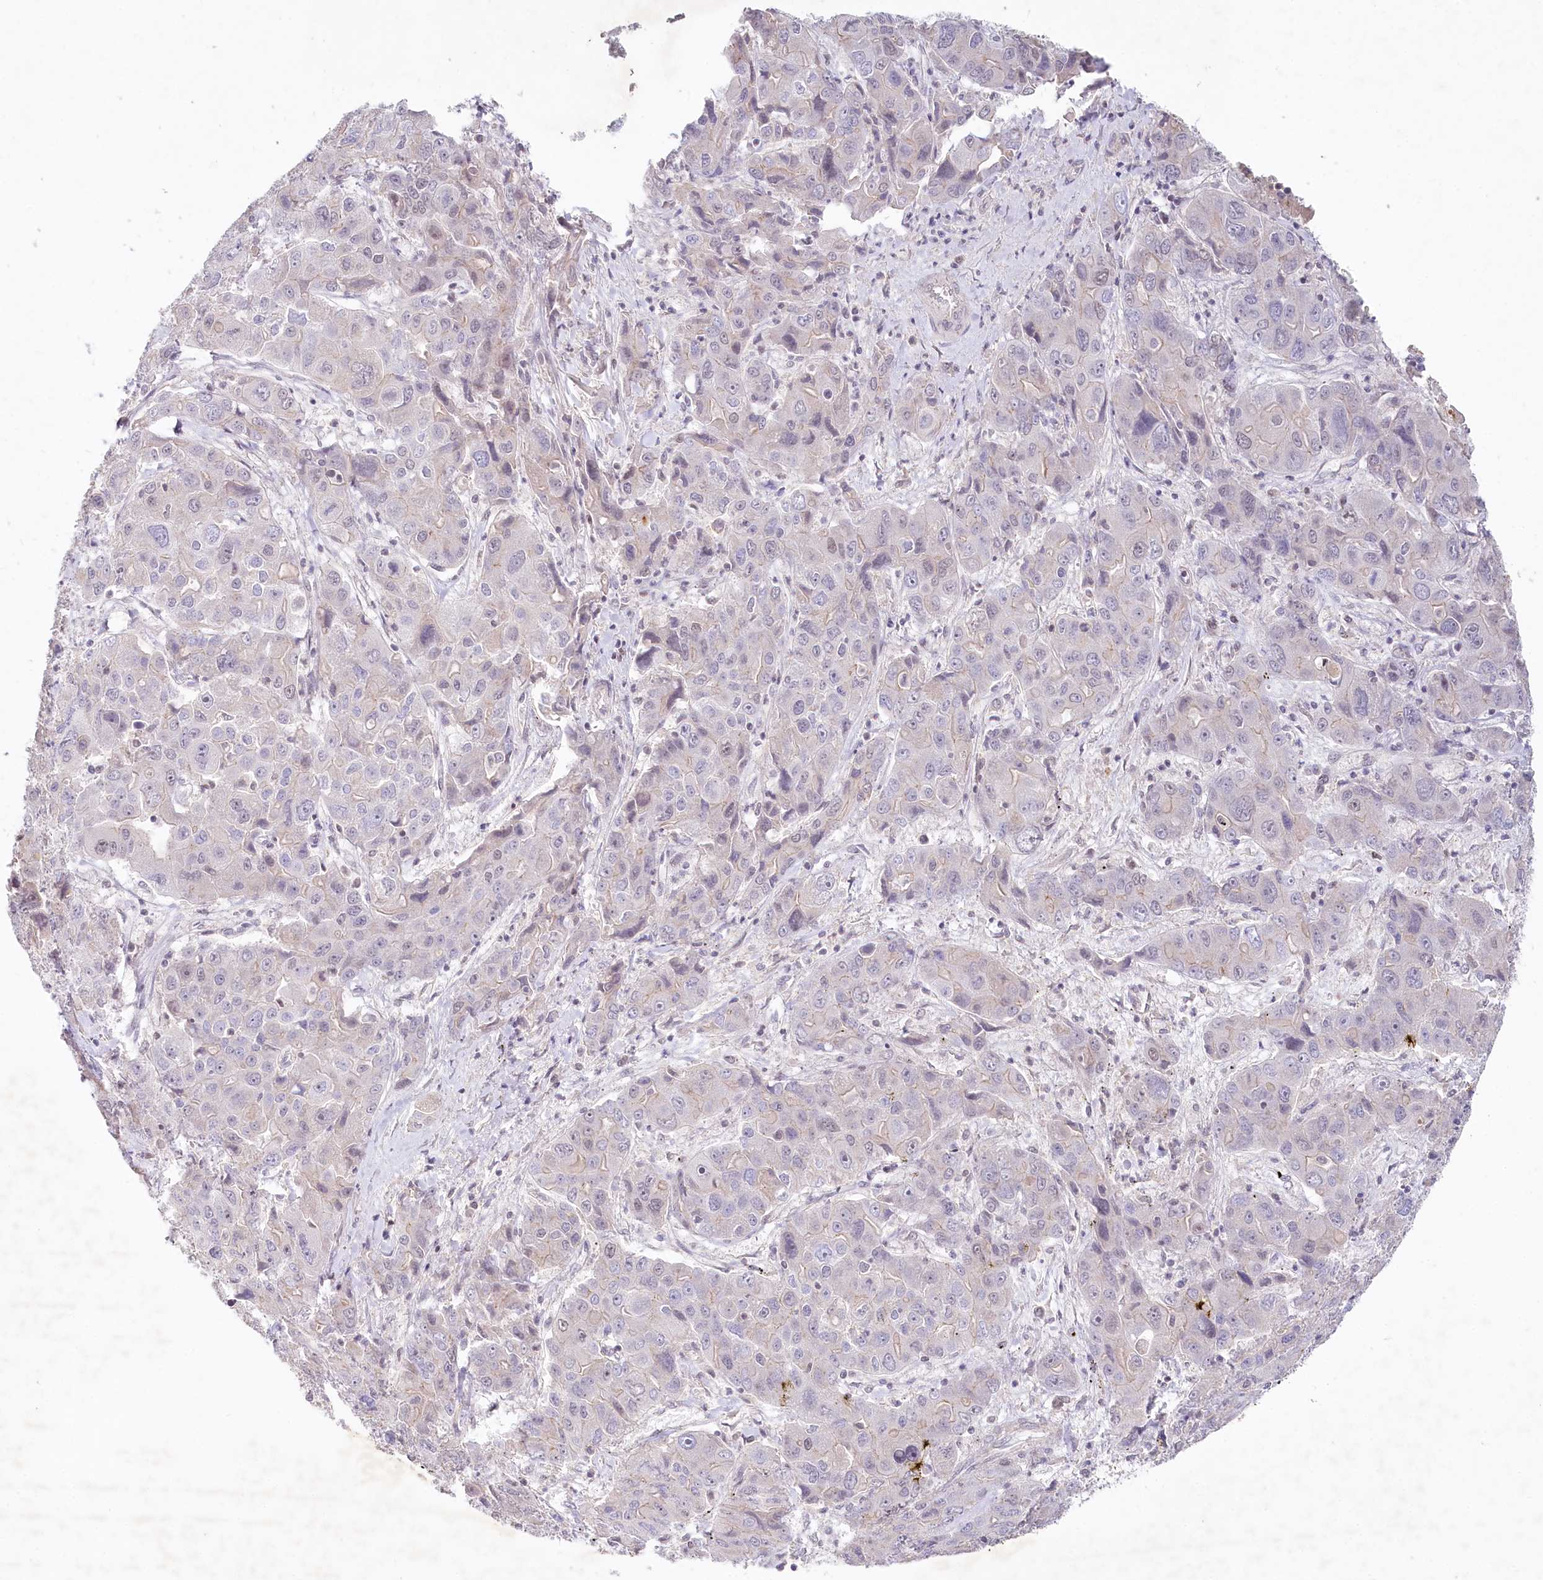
{"staining": {"intensity": "negative", "quantity": "none", "location": "none"}, "tissue": "liver cancer", "cell_type": "Tumor cells", "image_type": "cancer", "snomed": [{"axis": "morphology", "description": "Cholangiocarcinoma"}, {"axis": "topography", "description": "Liver"}], "caption": "This image is of liver cancer stained with immunohistochemistry (IHC) to label a protein in brown with the nuclei are counter-stained blue. There is no expression in tumor cells. (Stains: DAB (3,3'-diaminobenzidine) IHC with hematoxylin counter stain, Microscopy: brightfield microscopy at high magnification).", "gene": "AMTN", "patient": {"sex": "male", "age": 67}}